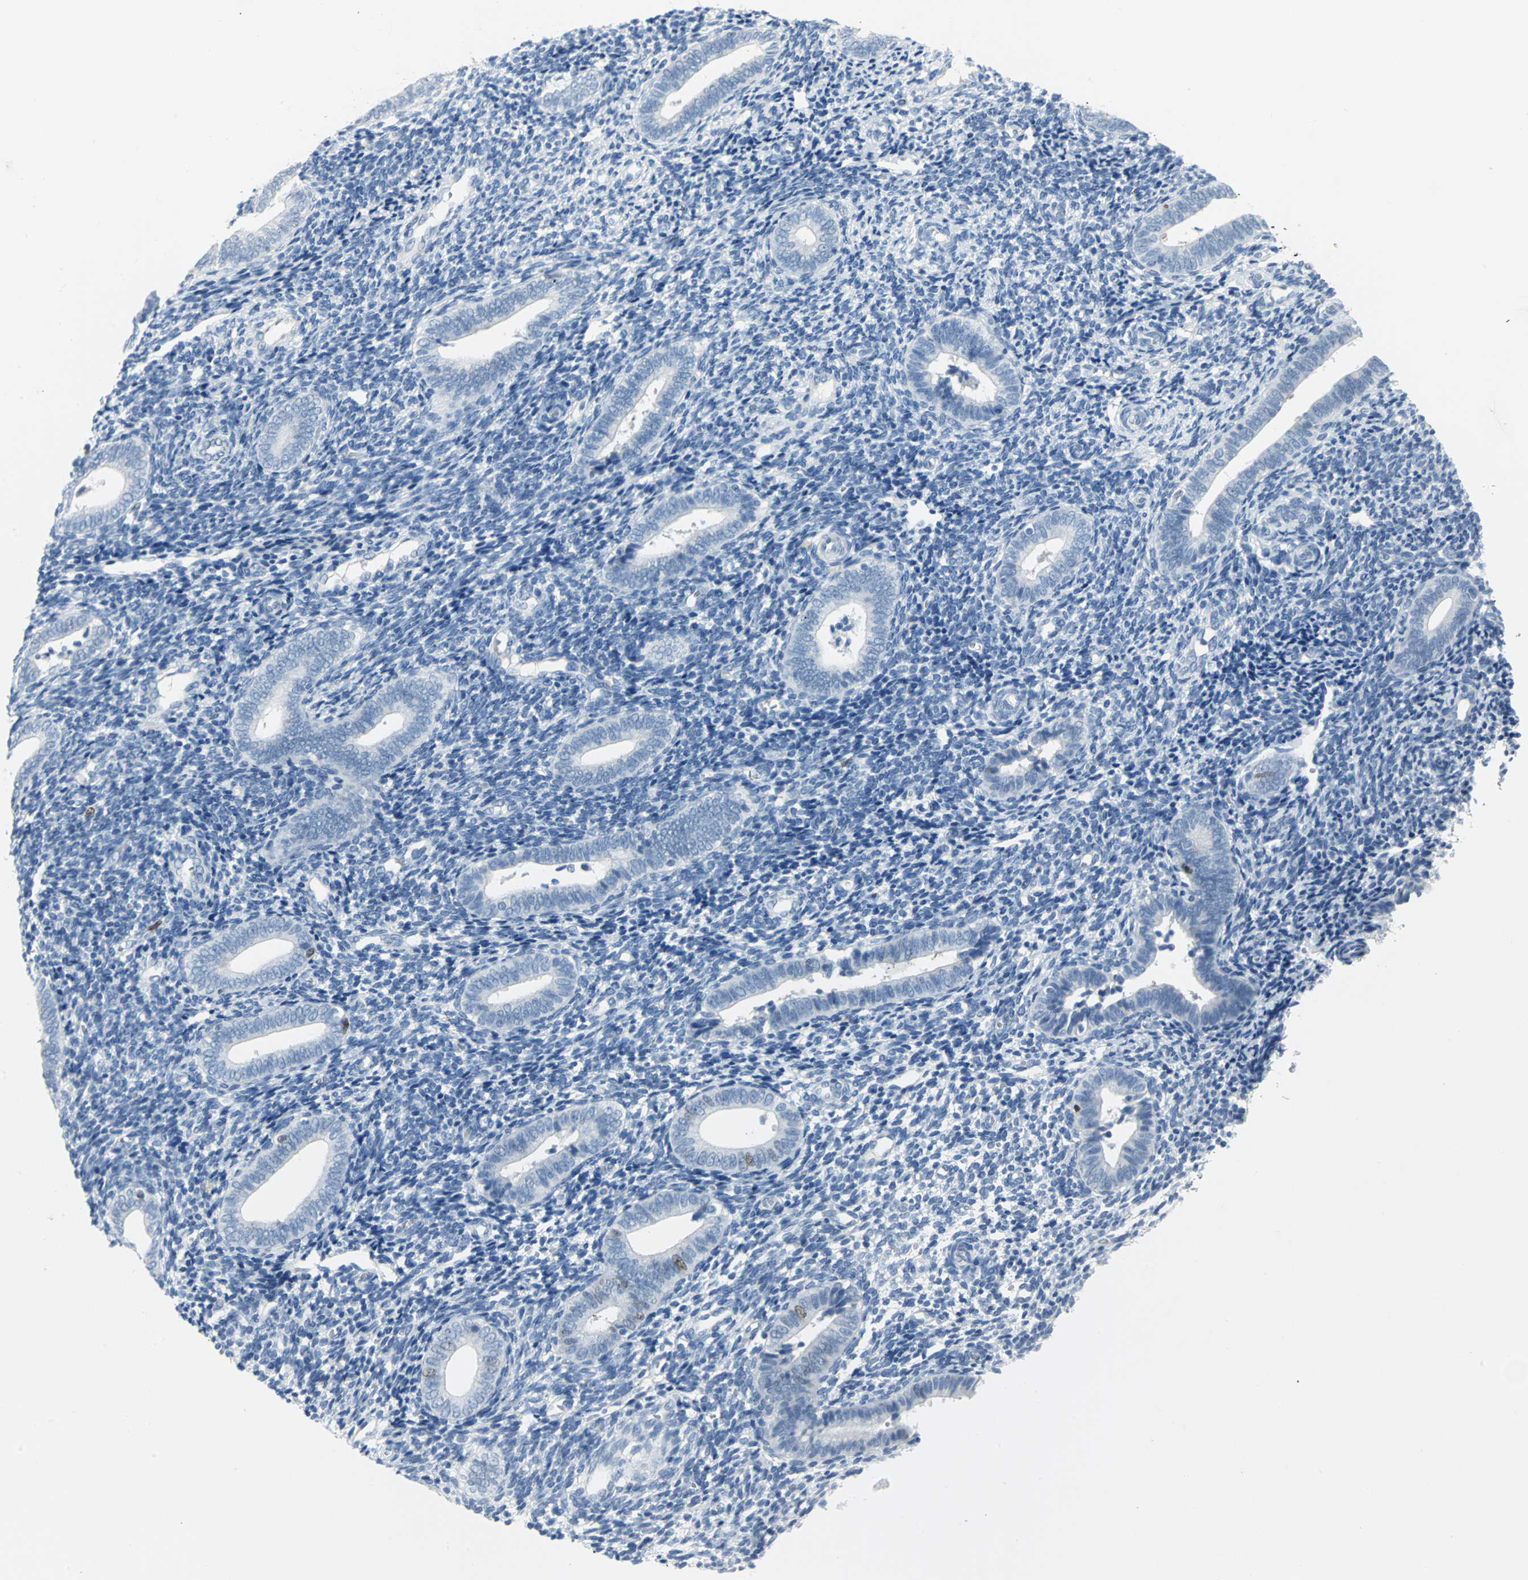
{"staining": {"intensity": "negative", "quantity": "none", "location": "none"}, "tissue": "endometrium", "cell_type": "Cells in endometrial stroma", "image_type": "normal", "snomed": [{"axis": "morphology", "description": "Normal tissue, NOS"}, {"axis": "topography", "description": "Uterus"}, {"axis": "topography", "description": "Endometrium"}], "caption": "Histopathology image shows no protein expression in cells in endometrial stroma of normal endometrium.", "gene": "MCM3", "patient": {"sex": "female", "age": 33}}